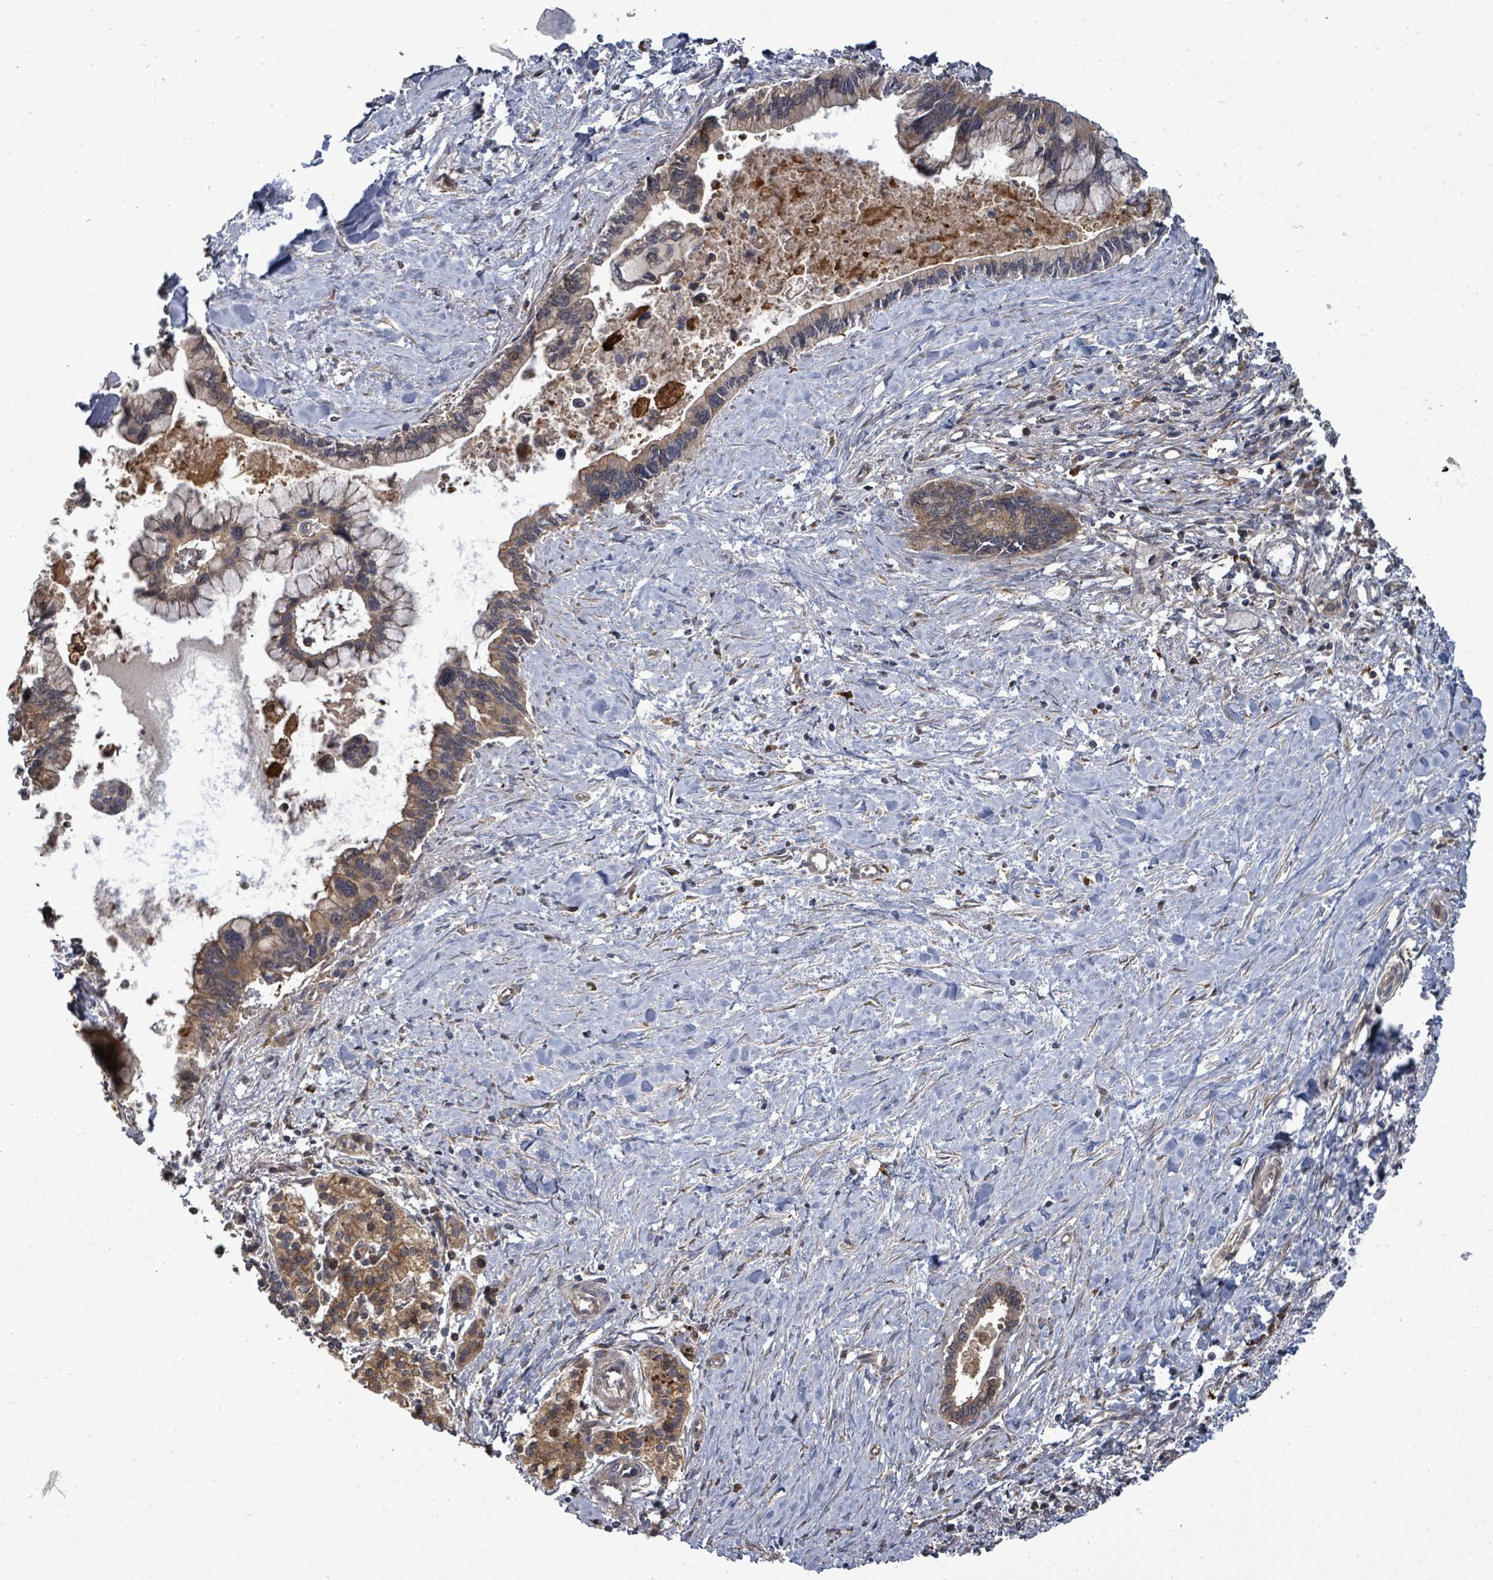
{"staining": {"intensity": "moderate", "quantity": ">75%", "location": "cytoplasmic/membranous"}, "tissue": "pancreatic cancer", "cell_type": "Tumor cells", "image_type": "cancer", "snomed": [{"axis": "morphology", "description": "Adenocarcinoma, NOS"}, {"axis": "topography", "description": "Pancreas"}], "caption": "Immunohistochemical staining of human pancreatic adenocarcinoma reveals moderate cytoplasmic/membranous protein staining in about >75% of tumor cells.", "gene": "EIF3C", "patient": {"sex": "female", "age": 83}}